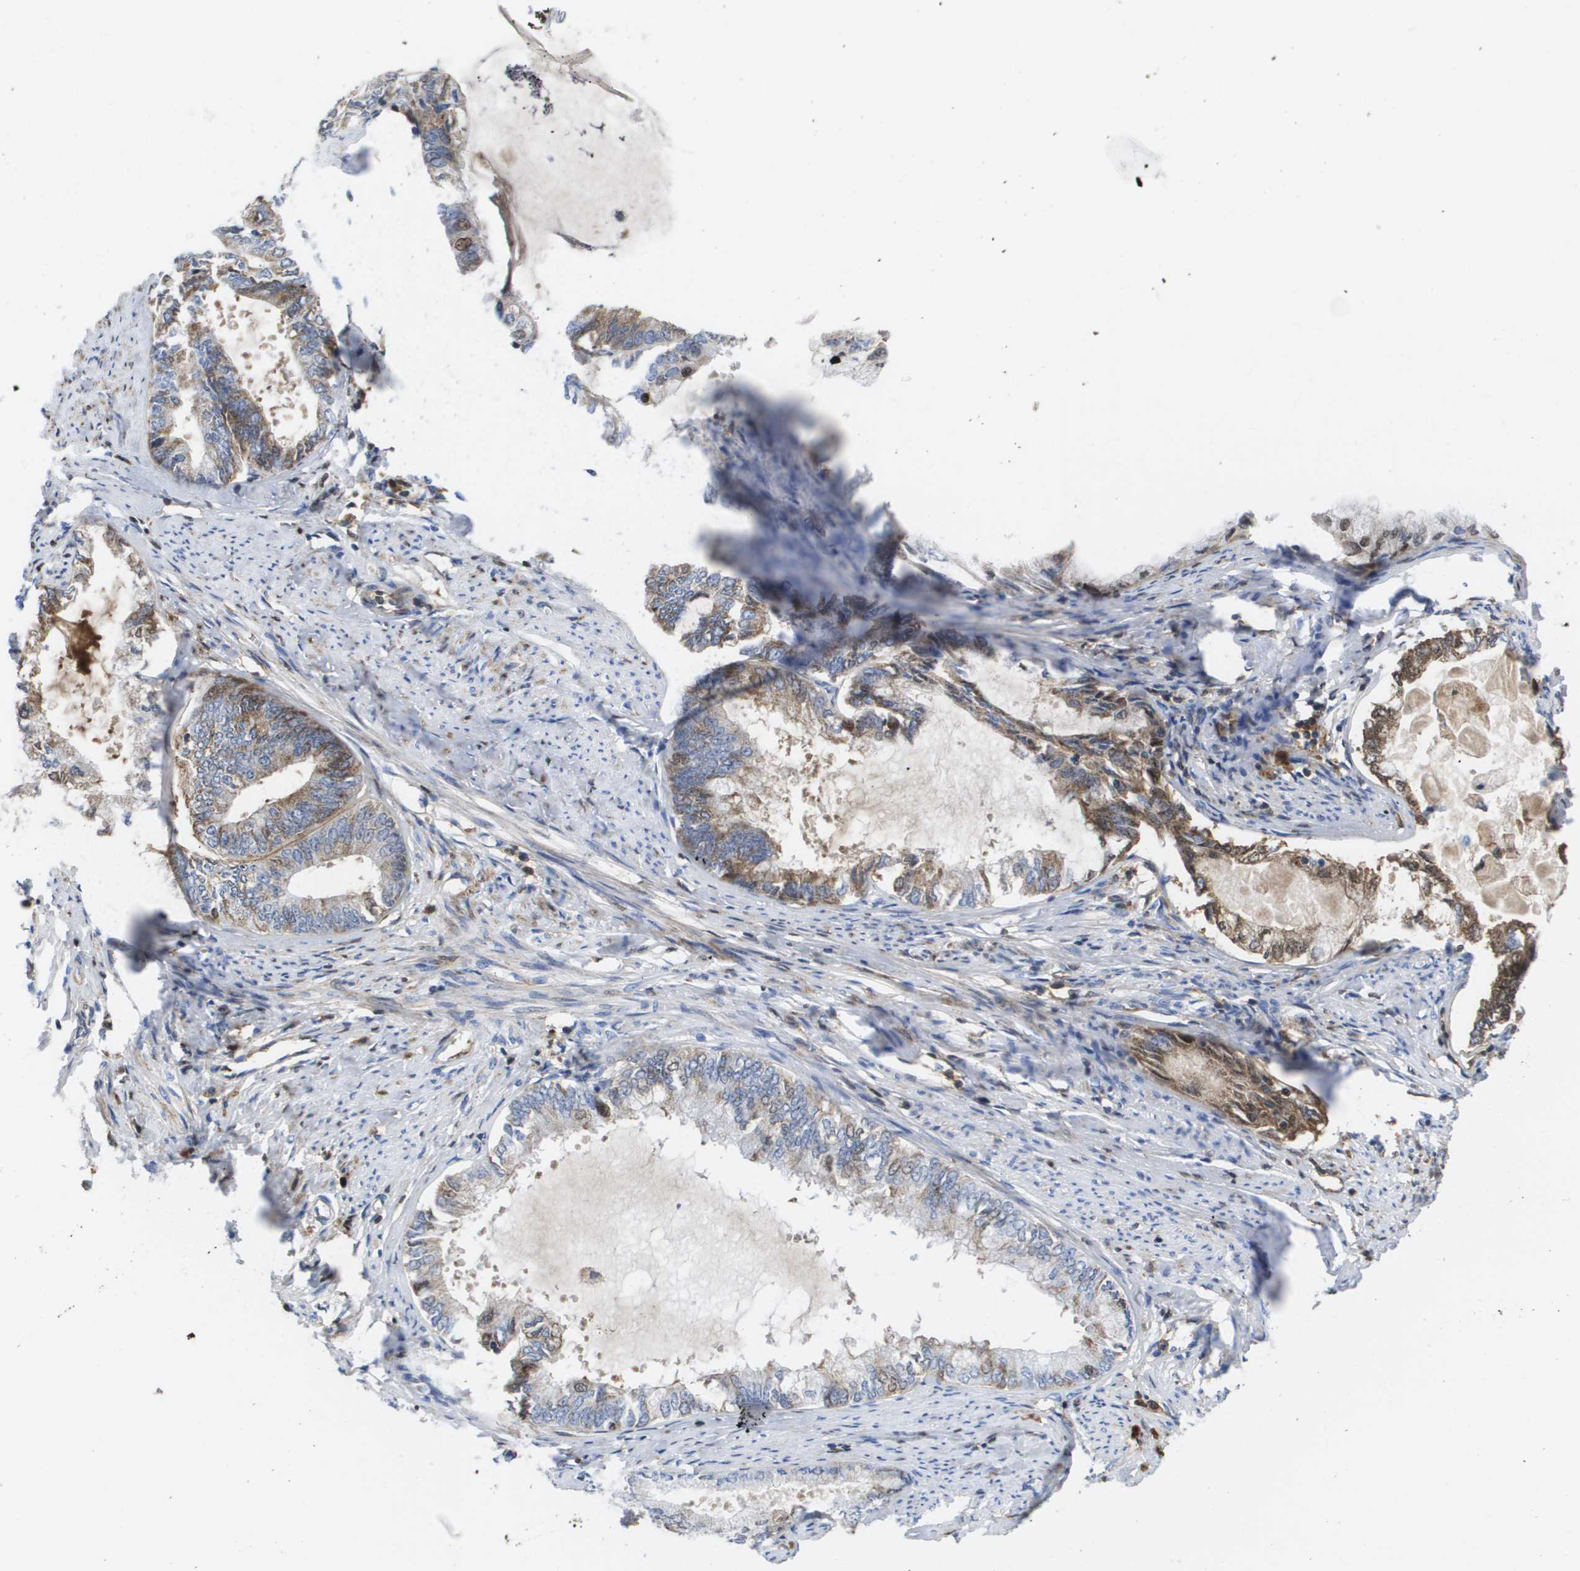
{"staining": {"intensity": "weak", "quantity": ">75%", "location": "cytoplasmic/membranous"}, "tissue": "endometrial cancer", "cell_type": "Tumor cells", "image_type": "cancer", "snomed": [{"axis": "morphology", "description": "Adenocarcinoma, NOS"}, {"axis": "topography", "description": "Endometrium"}], "caption": "The image displays immunohistochemical staining of endometrial adenocarcinoma. There is weak cytoplasmic/membranous expression is appreciated in about >75% of tumor cells.", "gene": "SERPINC1", "patient": {"sex": "female", "age": 86}}